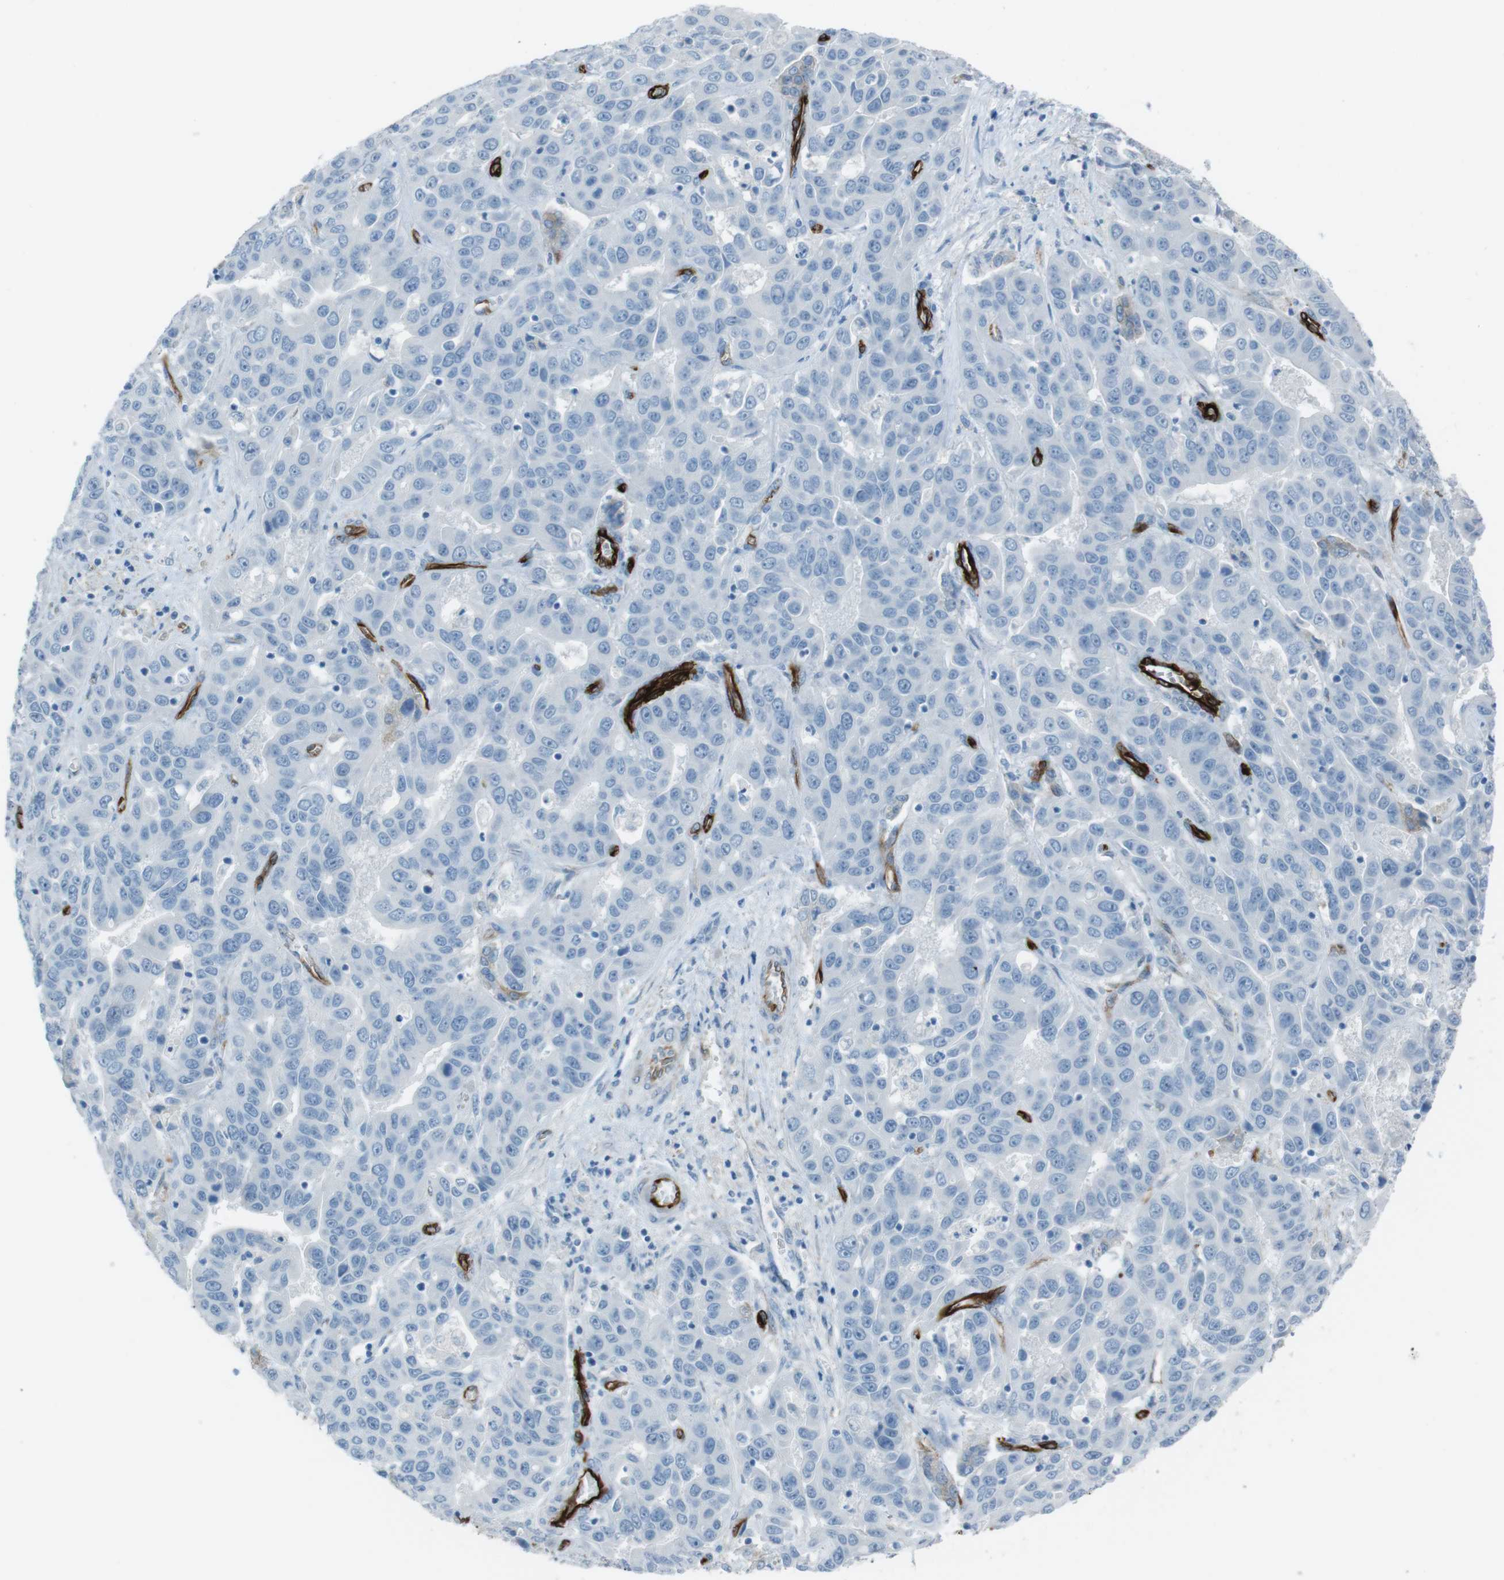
{"staining": {"intensity": "negative", "quantity": "none", "location": "none"}, "tissue": "liver cancer", "cell_type": "Tumor cells", "image_type": "cancer", "snomed": [{"axis": "morphology", "description": "Cholangiocarcinoma"}, {"axis": "topography", "description": "Liver"}], "caption": "Tumor cells show no significant expression in liver cancer (cholangiocarcinoma). The staining was performed using DAB (3,3'-diaminobenzidine) to visualize the protein expression in brown, while the nuclei were stained in blue with hematoxylin (Magnification: 20x).", "gene": "TUBB2A", "patient": {"sex": "female", "age": 52}}